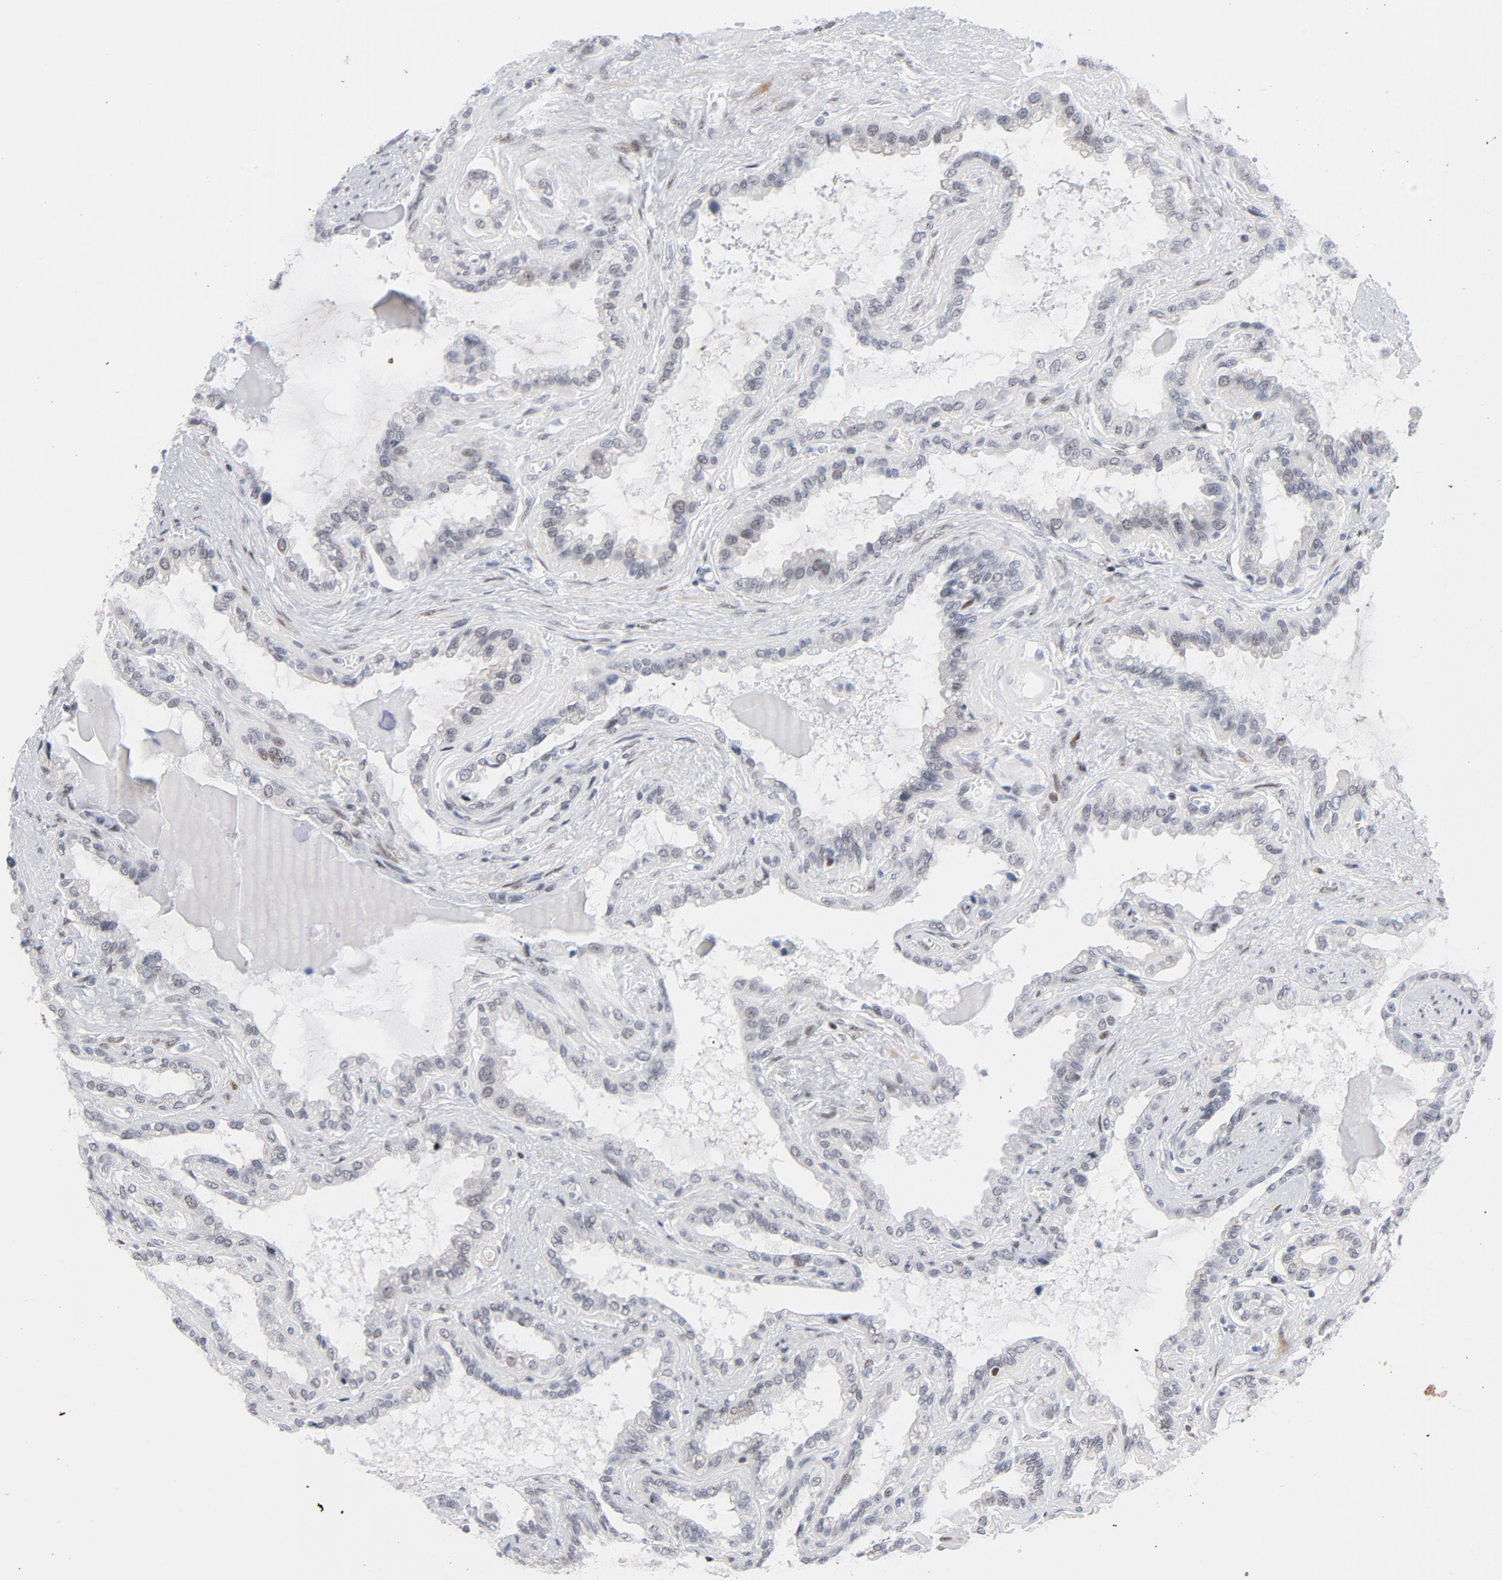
{"staining": {"intensity": "weak", "quantity": "<25%", "location": "nuclear"}, "tissue": "seminal vesicle", "cell_type": "Glandular cells", "image_type": "normal", "snomed": [{"axis": "morphology", "description": "Normal tissue, NOS"}, {"axis": "morphology", "description": "Inflammation, NOS"}, {"axis": "topography", "description": "Urinary bladder"}, {"axis": "topography", "description": "Prostate"}, {"axis": "topography", "description": "Seminal veicle"}], "caption": "Immunohistochemistry image of normal seminal vesicle: human seminal vesicle stained with DAB displays no significant protein positivity in glandular cells.", "gene": "NFIC", "patient": {"sex": "male", "age": 82}}